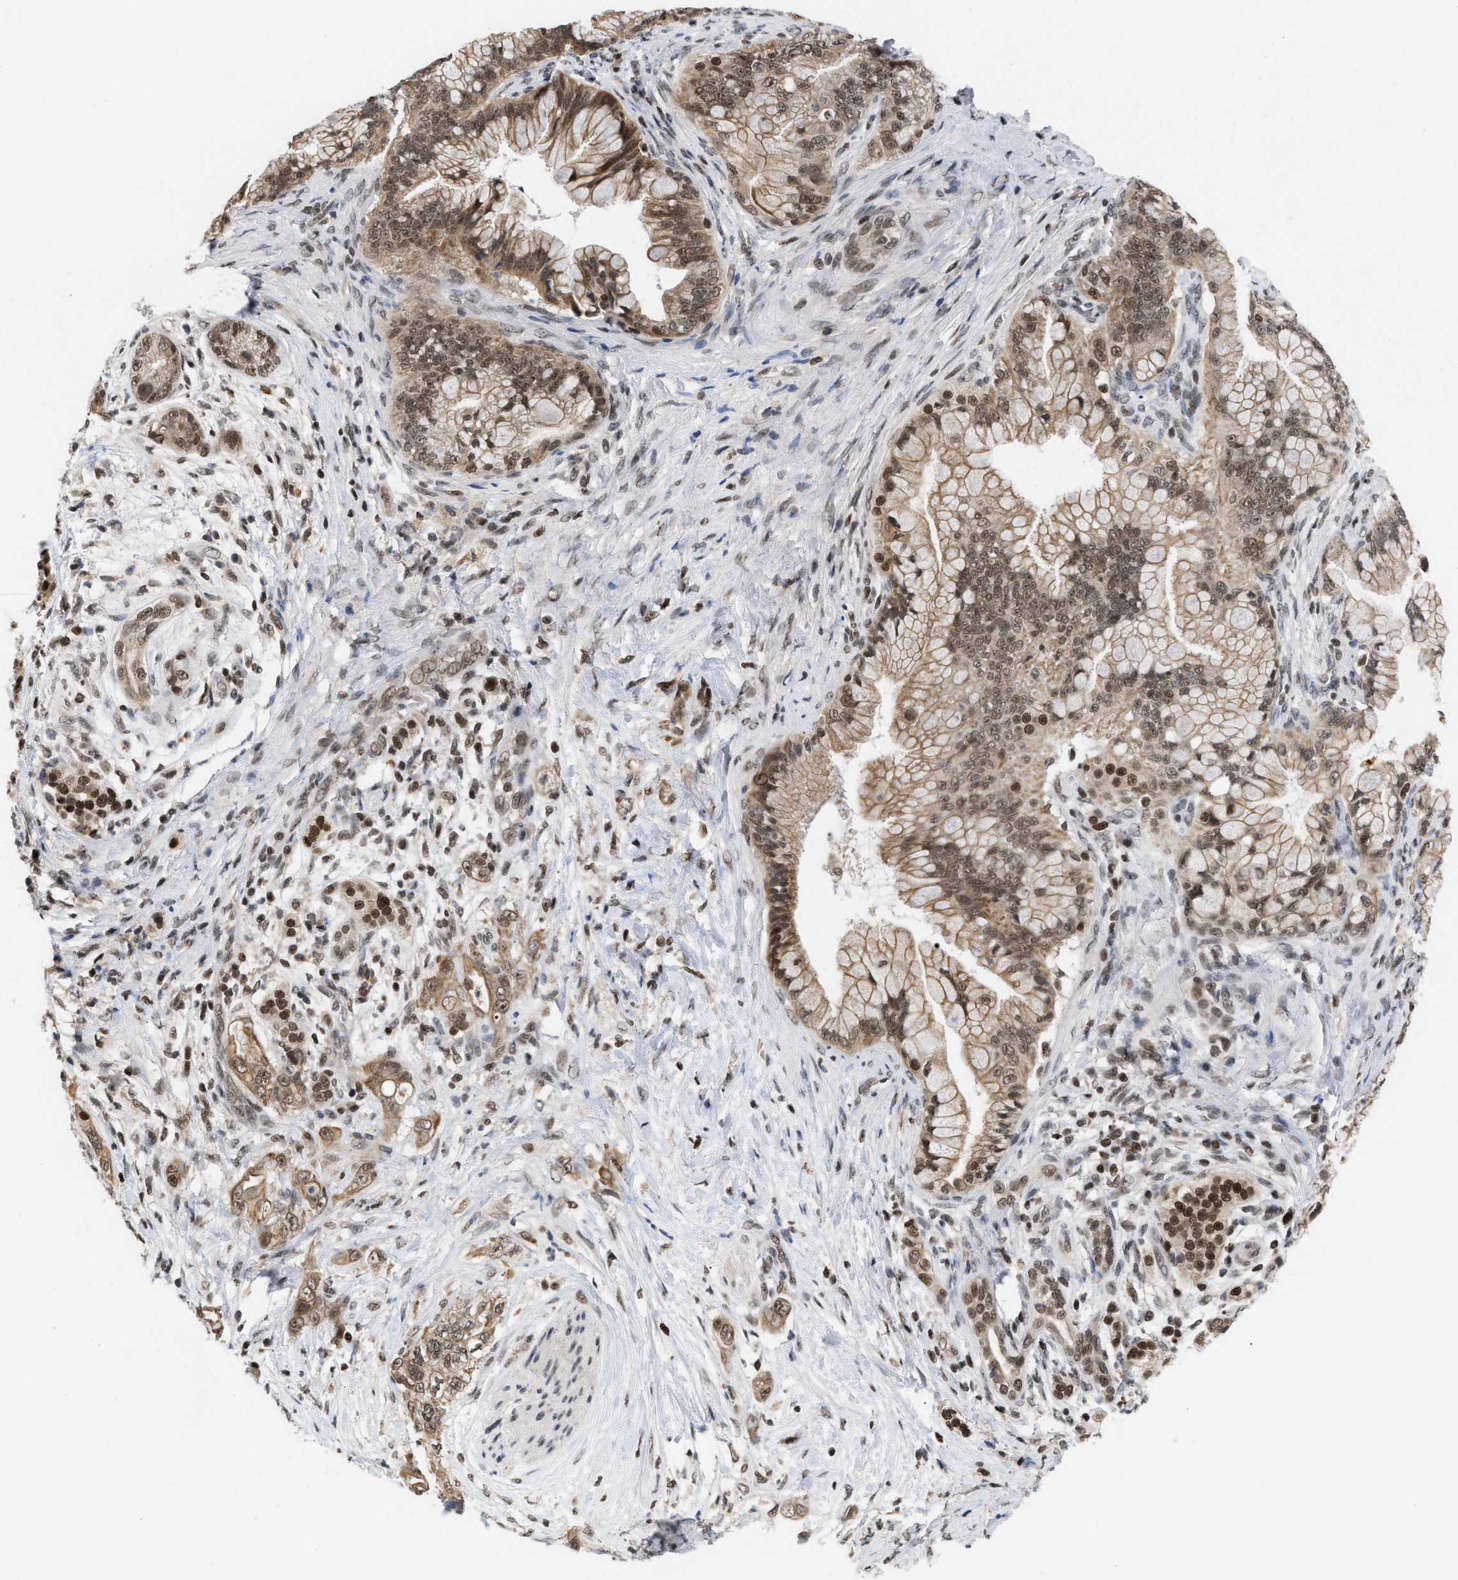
{"staining": {"intensity": "moderate", "quantity": ">75%", "location": "cytoplasmic/membranous,nuclear"}, "tissue": "pancreatic cancer", "cell_type": "Tumor cells", "image_type": "cancer", "snomed": [{"axis": "morphology", "description": "Adenocarcinoma, NOS"}, {"axis": "topography", "description": "Pancreas"}], "caption": "Protein expression analysis of pancreatic adenocarcinoma exhibits moderate cytoplasmic/membranous and nuclear expression in approximately >75% of tumor cells.", "gene": "C9orf78", "patient": {"sex": "male", "age": 59}}